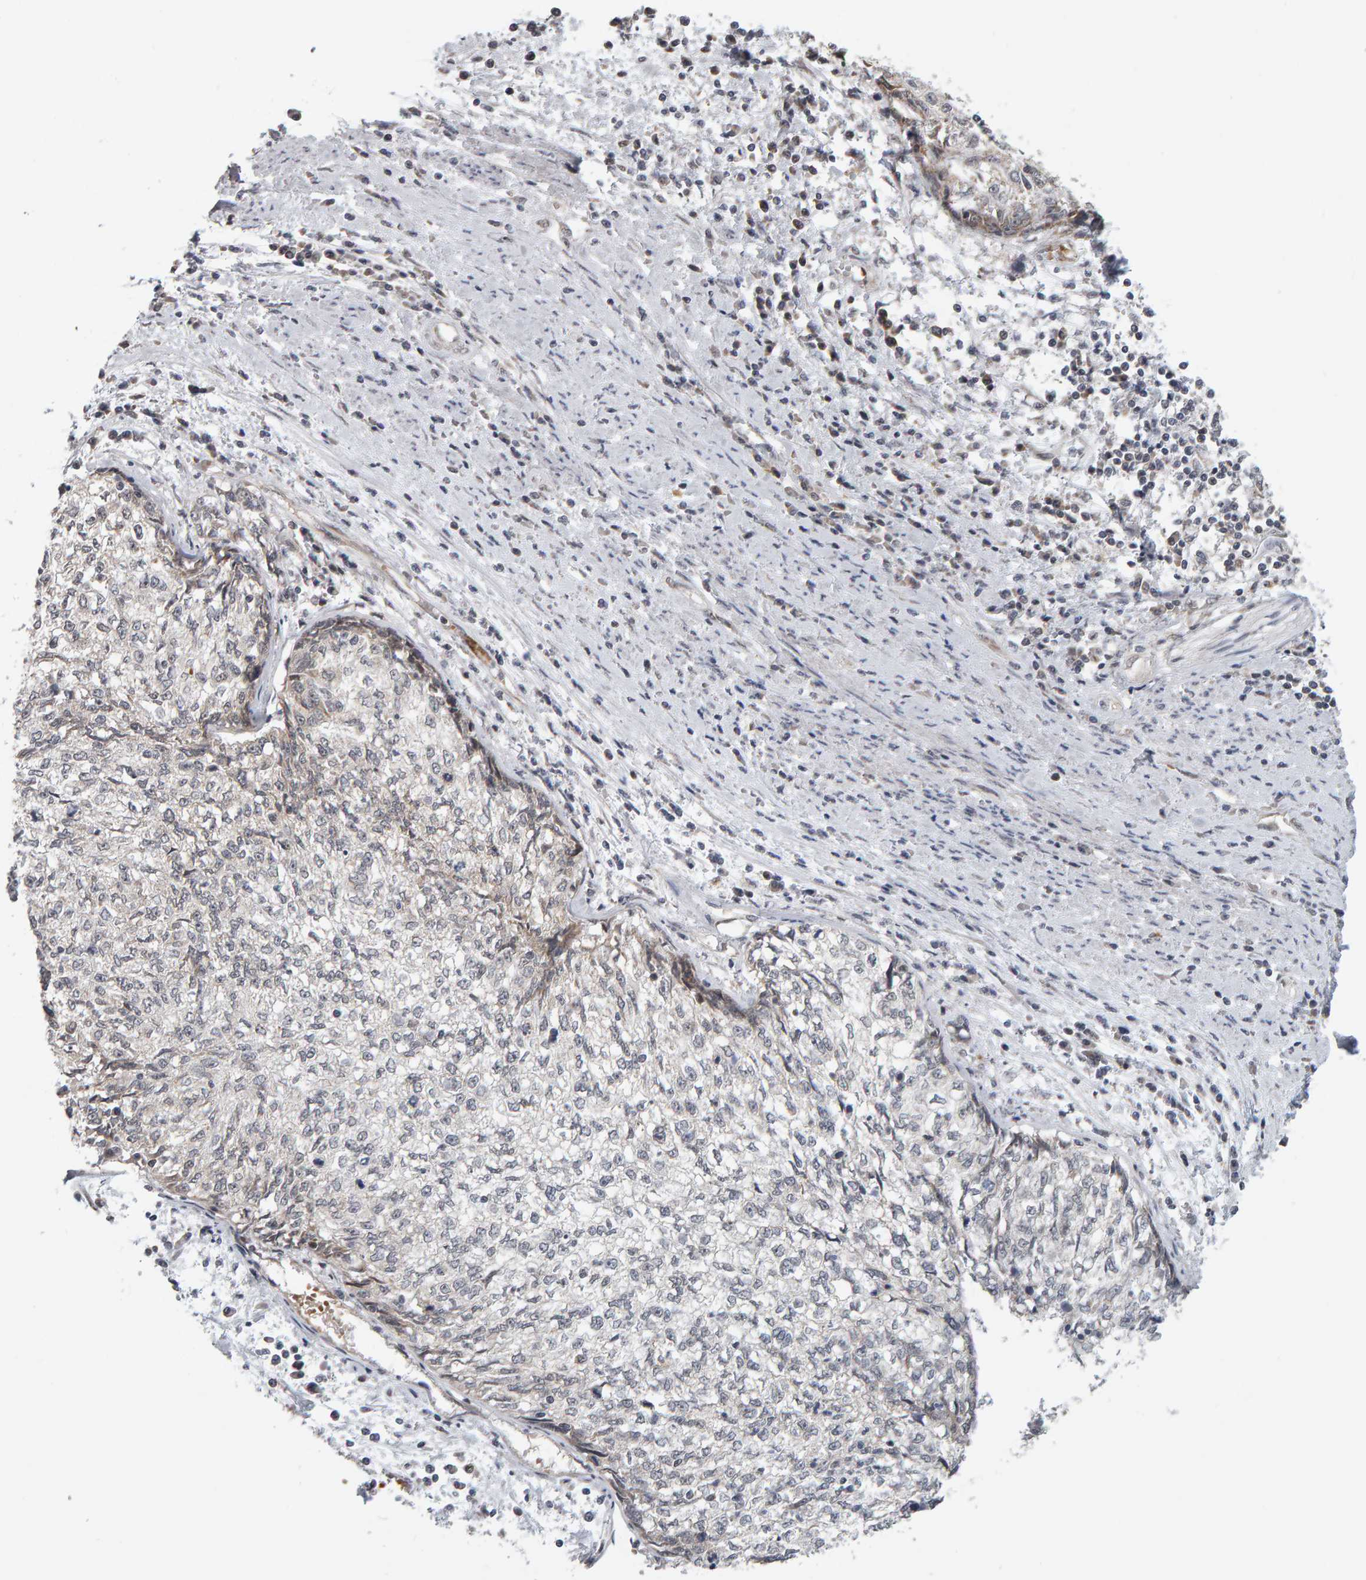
{"staining": {"intensity": "negative", "quantity": "none", "location": "none"}, "tissue": "cervical cancer", "cell_type": "Tumor cells", "image_type": "cancer", "snomed": [{"axis": "morphology", "description": "Squamous cell carcinoma, NOS"}, {"axis": "topography", "description": "Cervix"}], "caption": "IHC of cervical cancer (squamous cell carcinoma) displays no staining in tumor cells.", "gene": "DAP3", "patient": {"sex": "female", "age": 57}}